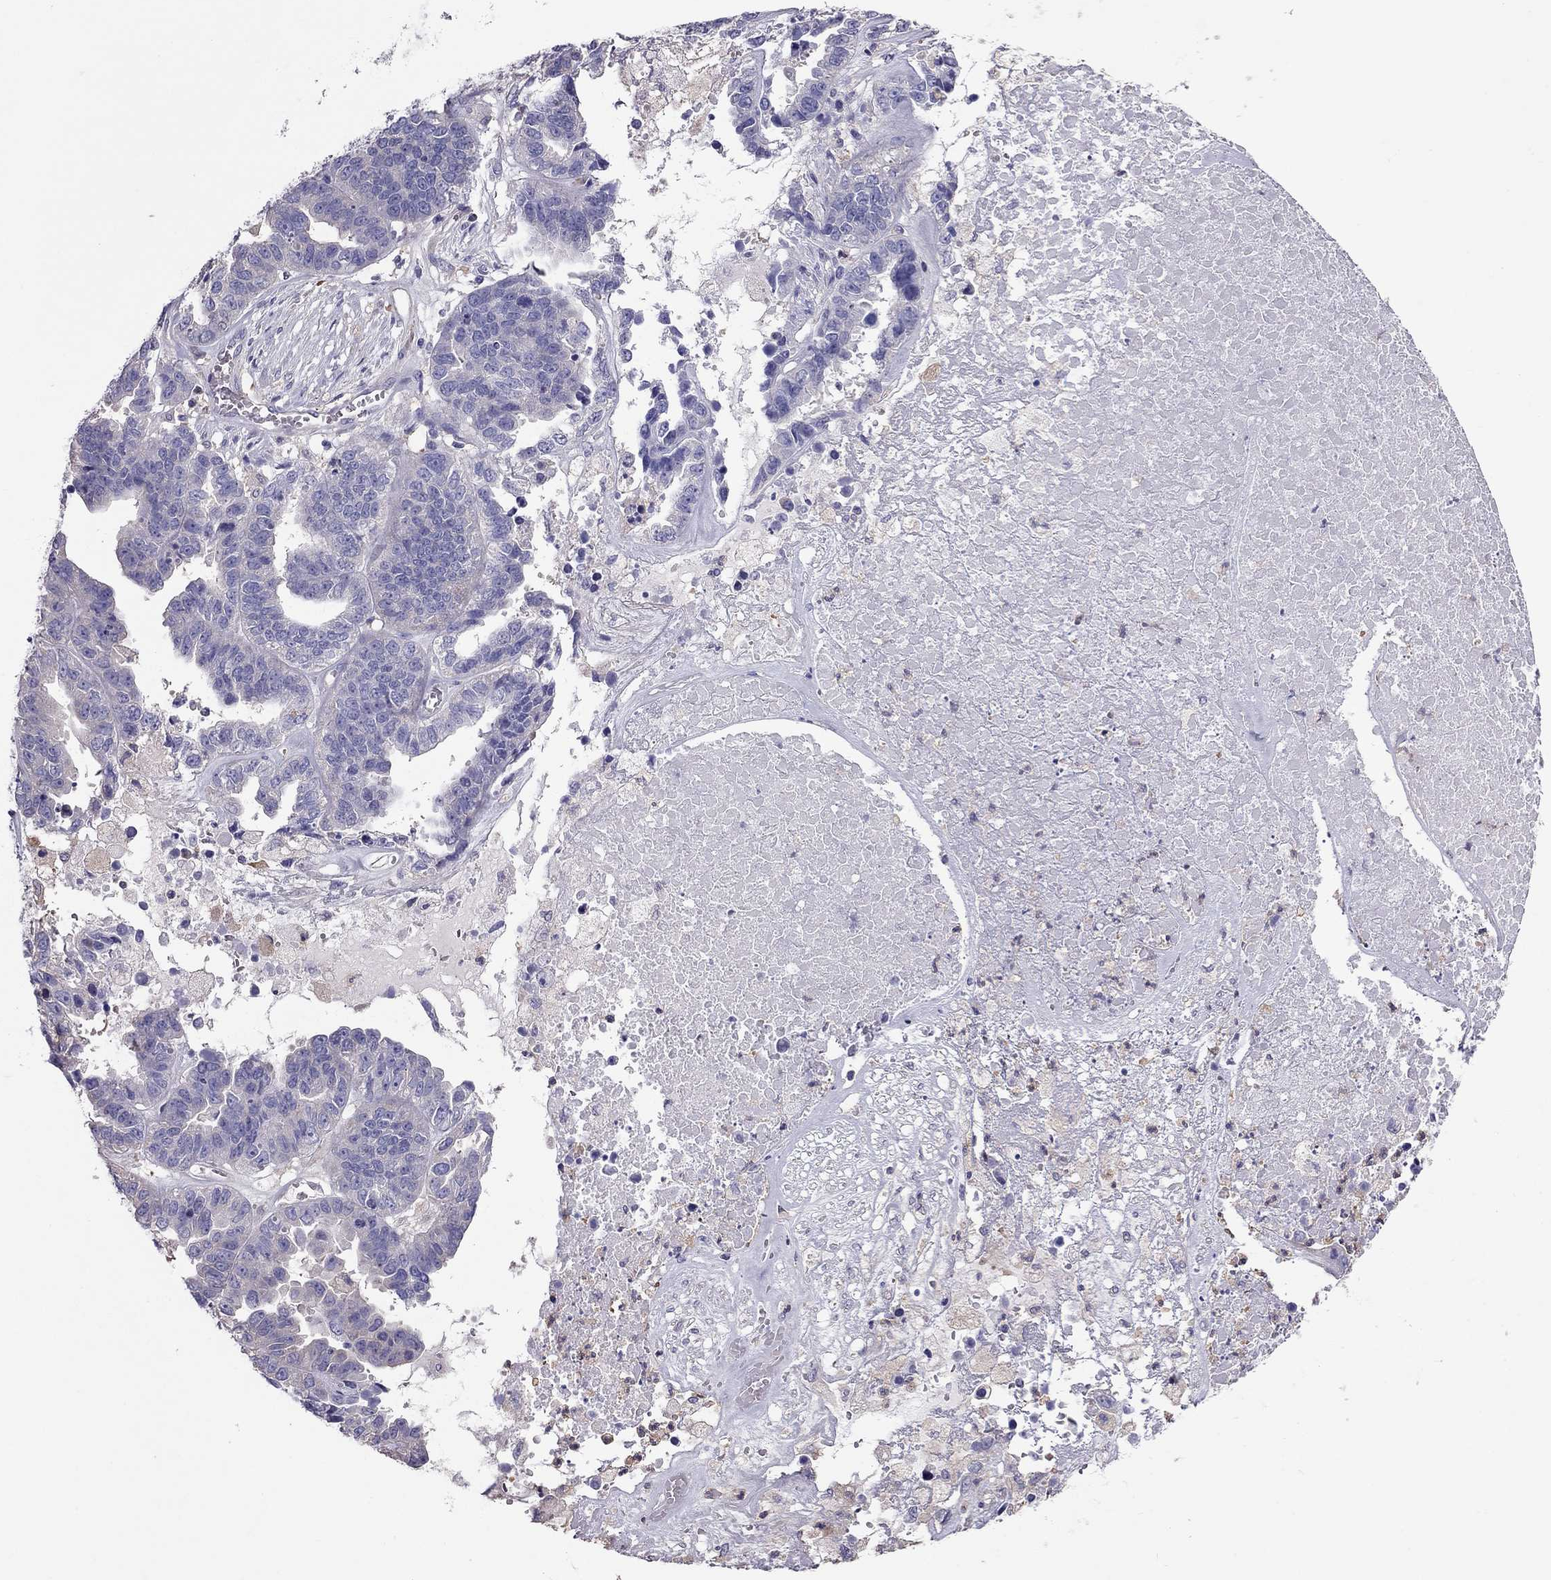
{"staining": {"intensity": "negative", "quantity": "none", "location": "none"}, "tissue": "ovarian cancer", "cell_type": "Tumor cells", "image_type": "cancer", "snomed": [{"axis": "morphology", "description": "Cystadenocarcinoma, serous, NOS"}, {"axis": "topography", "description": "Ovary"}], "caption": "The image displays no significant expression in tumor cells of ovarian cancer. (DAB (3,3'-diaminobenzidine) immunohistochemistry with hematoxylin counter stain).", "gene": "TEX22", "patient": {"sex": "female", "age": 87}}